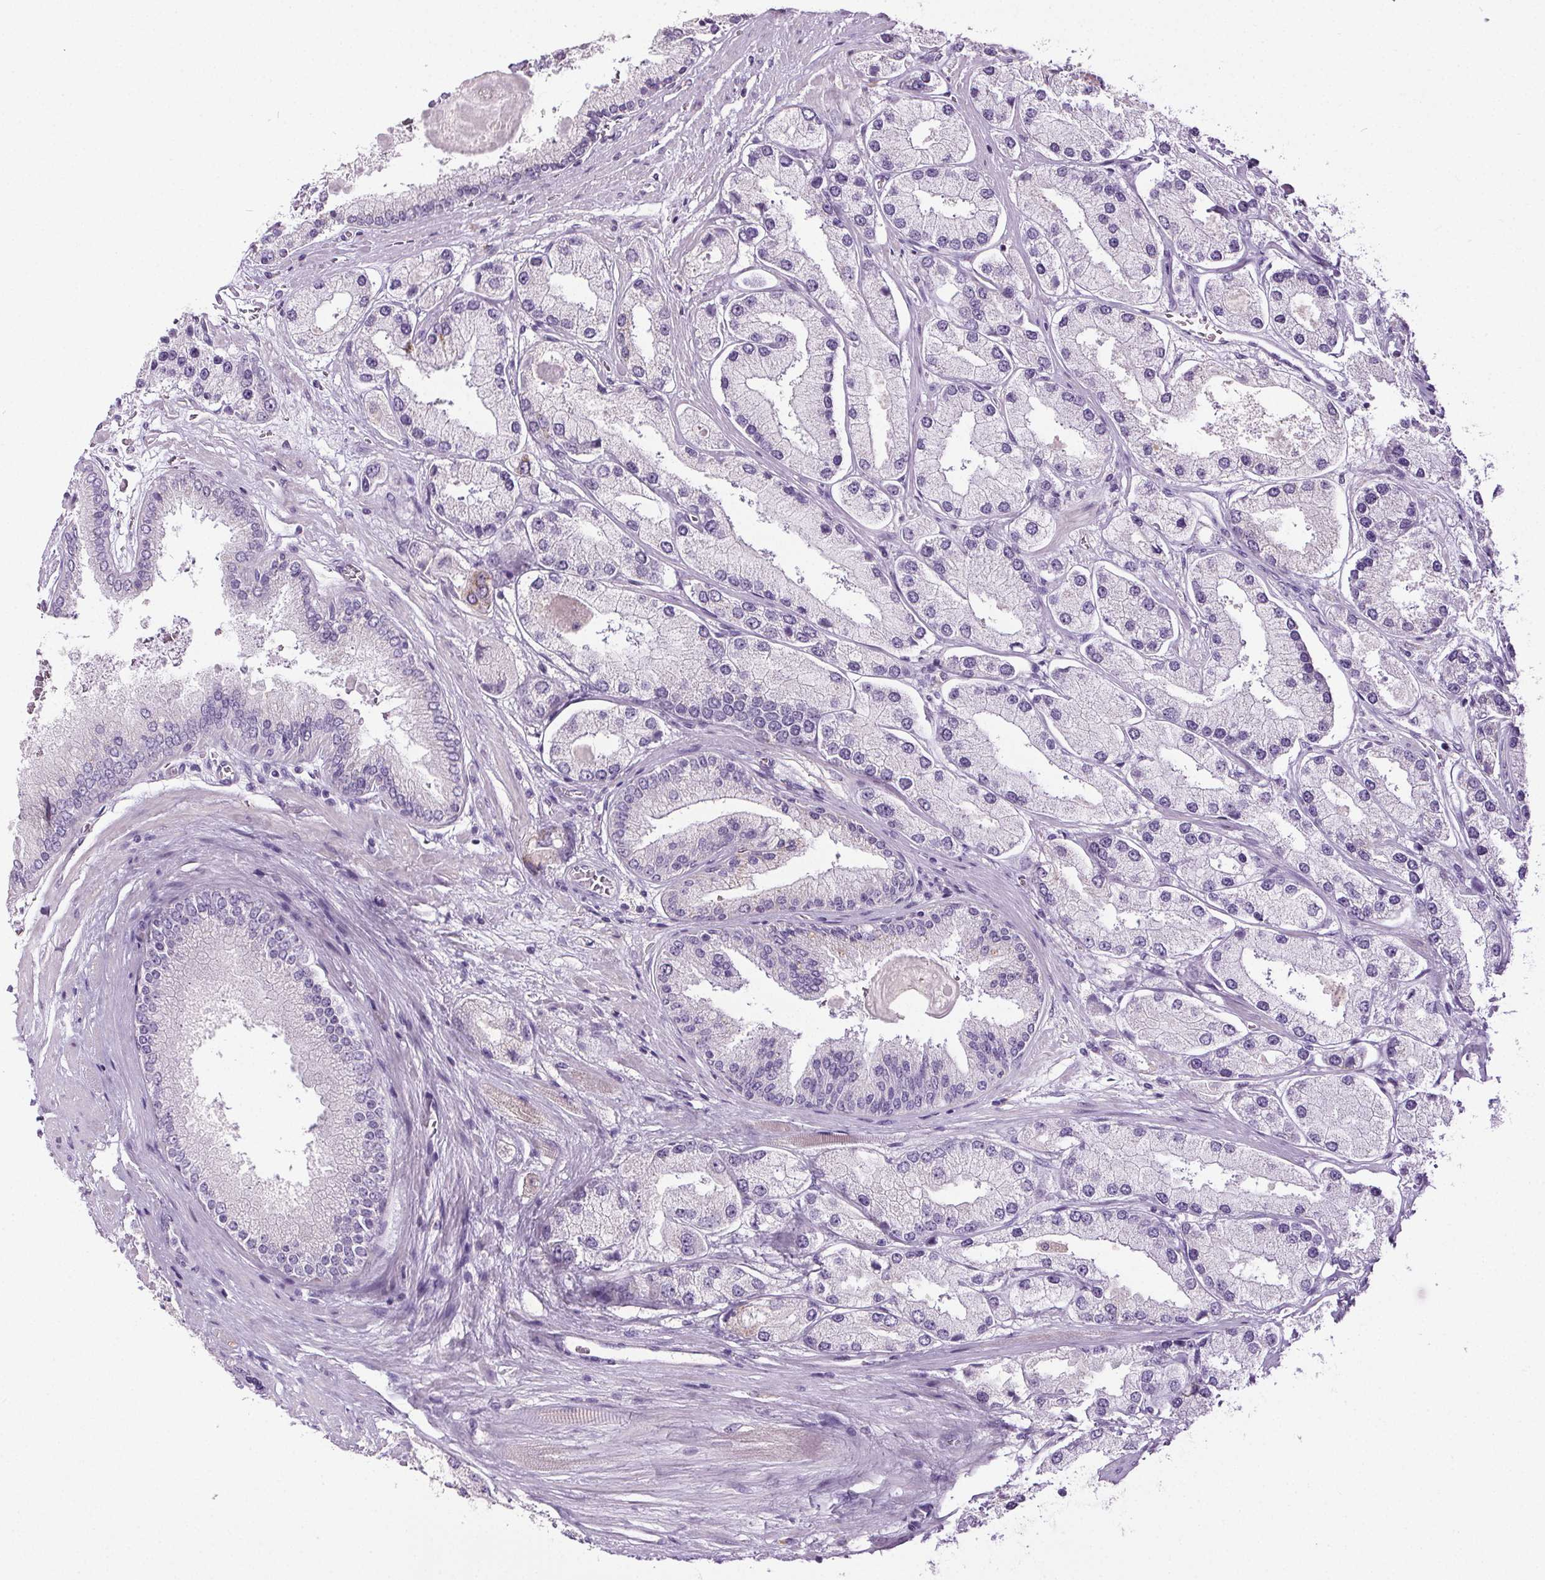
{"staining": {"intensity": "negative", "quantity": "none", "location": "none"}, "tissue": "prostate cancer", "cell_type": "Tumor cells", "image_type": "cancer", "snomed": [{"axis": "morphology", "description": "Adenocarcinoma, High grade"}, {"axis": "topography", "description": "Prostate"}], "caption": "A histopathology image of human prostate adenocarcinoma (high-grade) is negative for staining in tumor cells.", "gene": "GPIHBP1", "patient": {"sex": "male", "age": 67}}